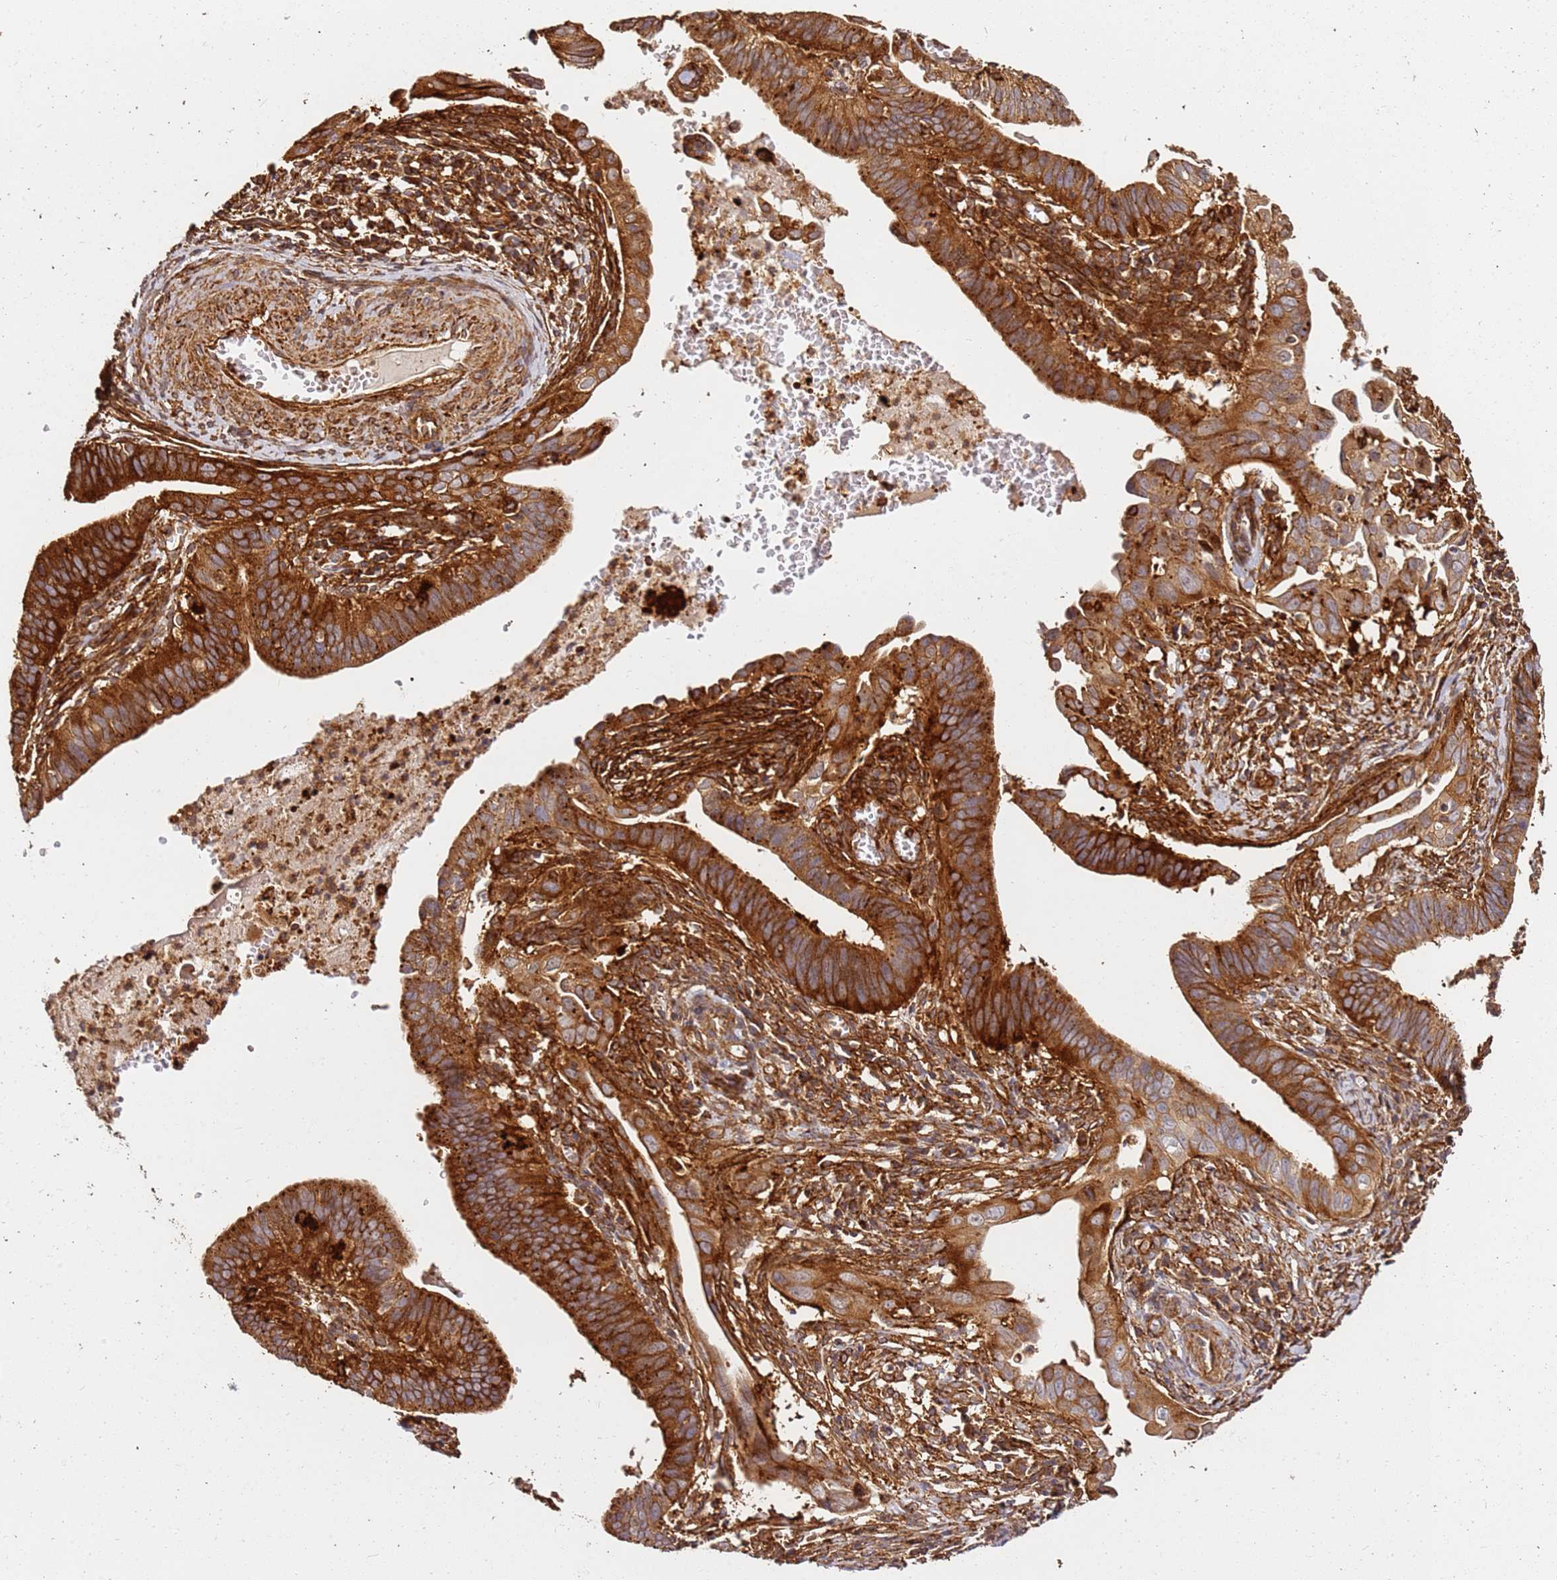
{"staining": {"intensity": "strong", "quantity": ">75%", "location": "cytoplasmic/membranous"}, "tissue": "cervical cancer", "cell_type": "Tumor cells", "image_type": "cancer", "snomed": [{"axis": "morphology", "description": "Adenocarcinoma, NOS"}, {"axis": "topography", "description": "Cervix"}], "caption": "This is a histology image of immunohistochemistry (IHC) staining of adenocarcinoma (cervical), which shows strong positivity in the cytoplasmic/membranous of tumor cells.", "gene": "DVL3", "patient": {"sex": "female", "age": 42}}